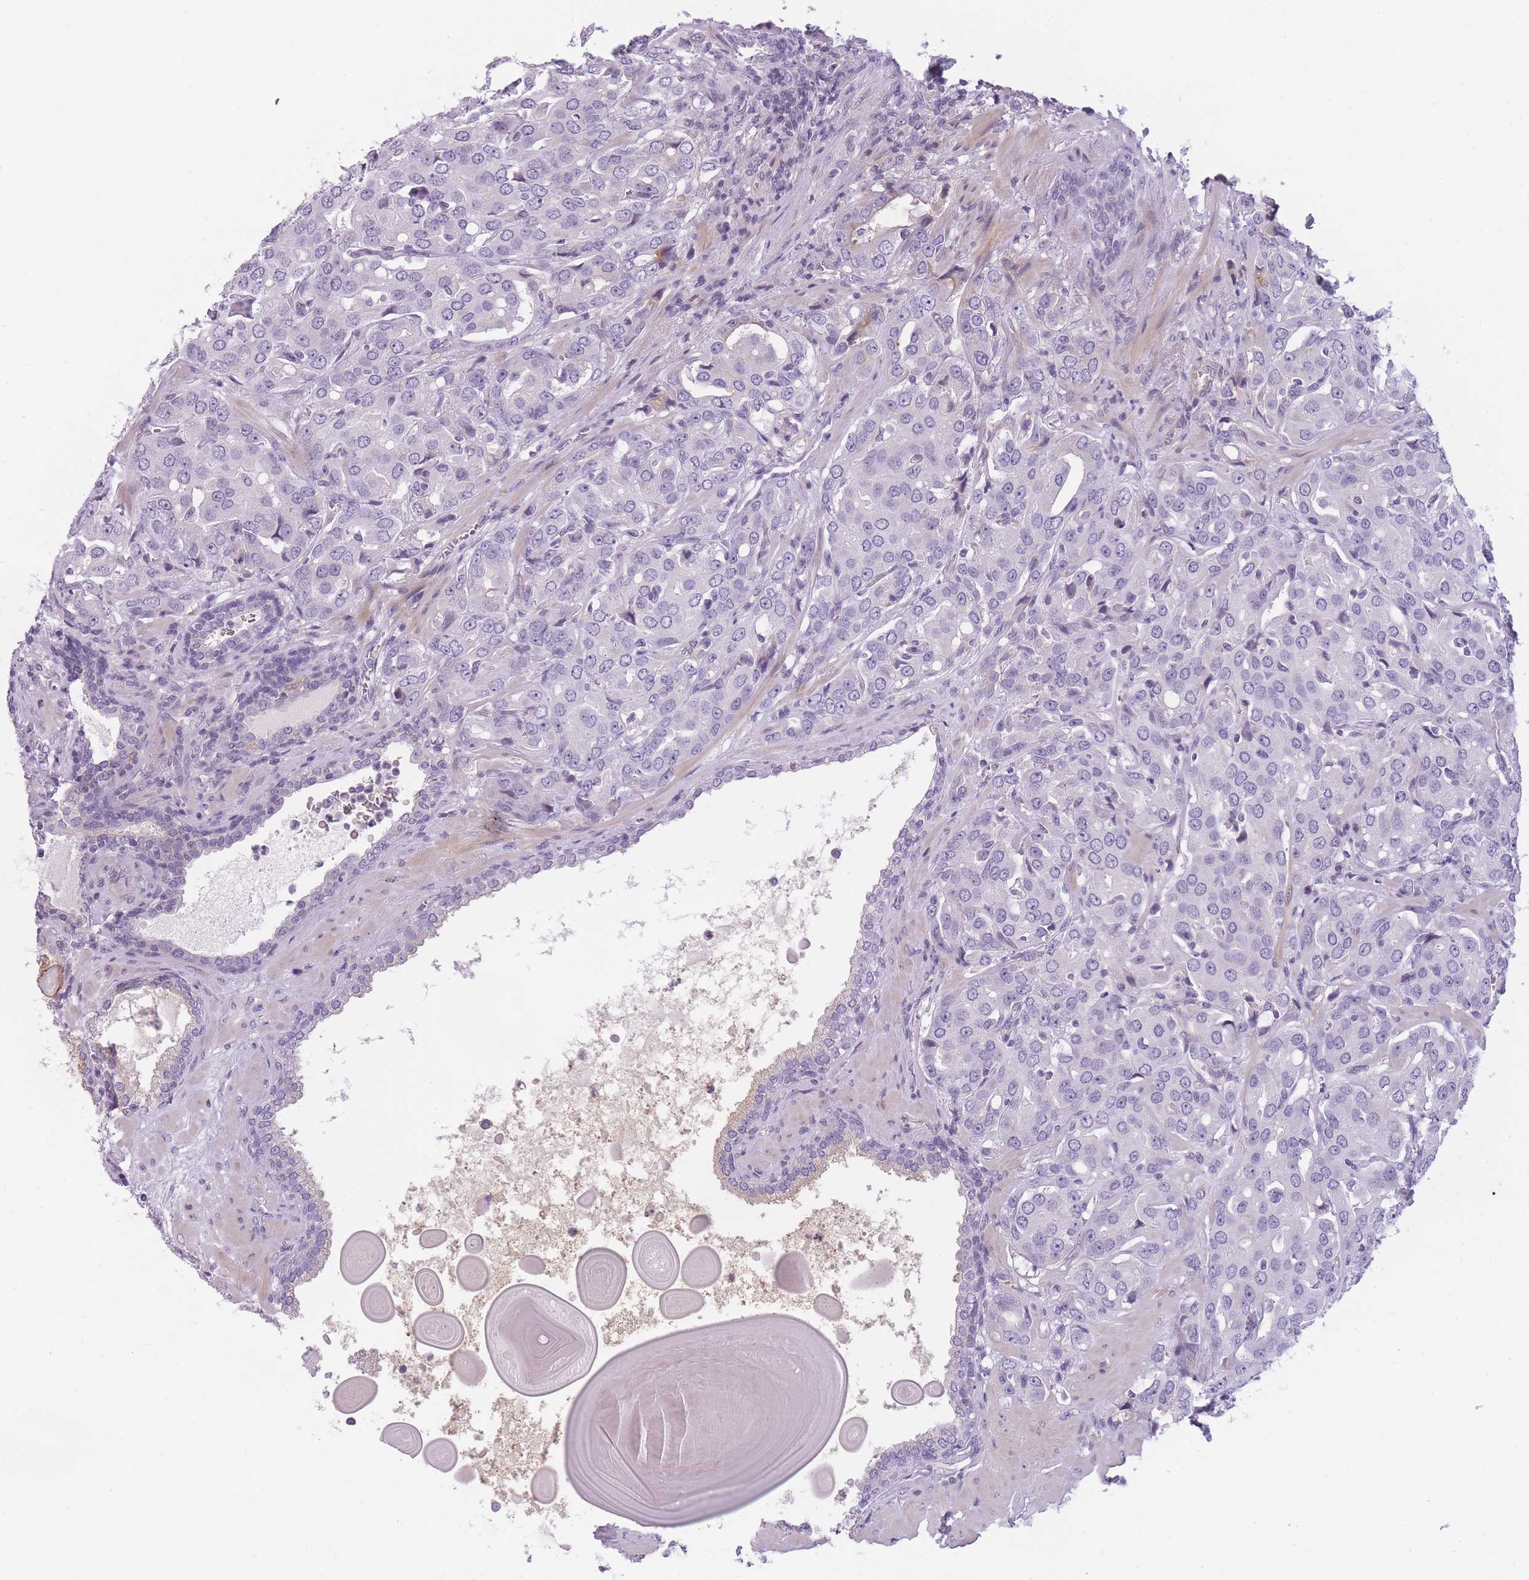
{"staining": {"intensity": "negative", "quantity": "none", "location": "none"}, "tissue": "prostate cancer", "cell_type": "Tumor cells", "image_type": "cancer", "snomed": [{"axis": "morphology", "description": "Adenocarcinoma, High grade"}, {"axis": "topography", "description": "Prostate"}], "caption": "Prostate cancer (adenocarcinoma (high-grade)) was stained to show a protein in brown. There is no significant expression in tumor cells. (DAB (3,3'-diaminobenzidine) immunohistochemistry (IHC) with hematoxylin counter stain).", "gene": "GGT1", "patient": {"sex": "male", "age": 68}}